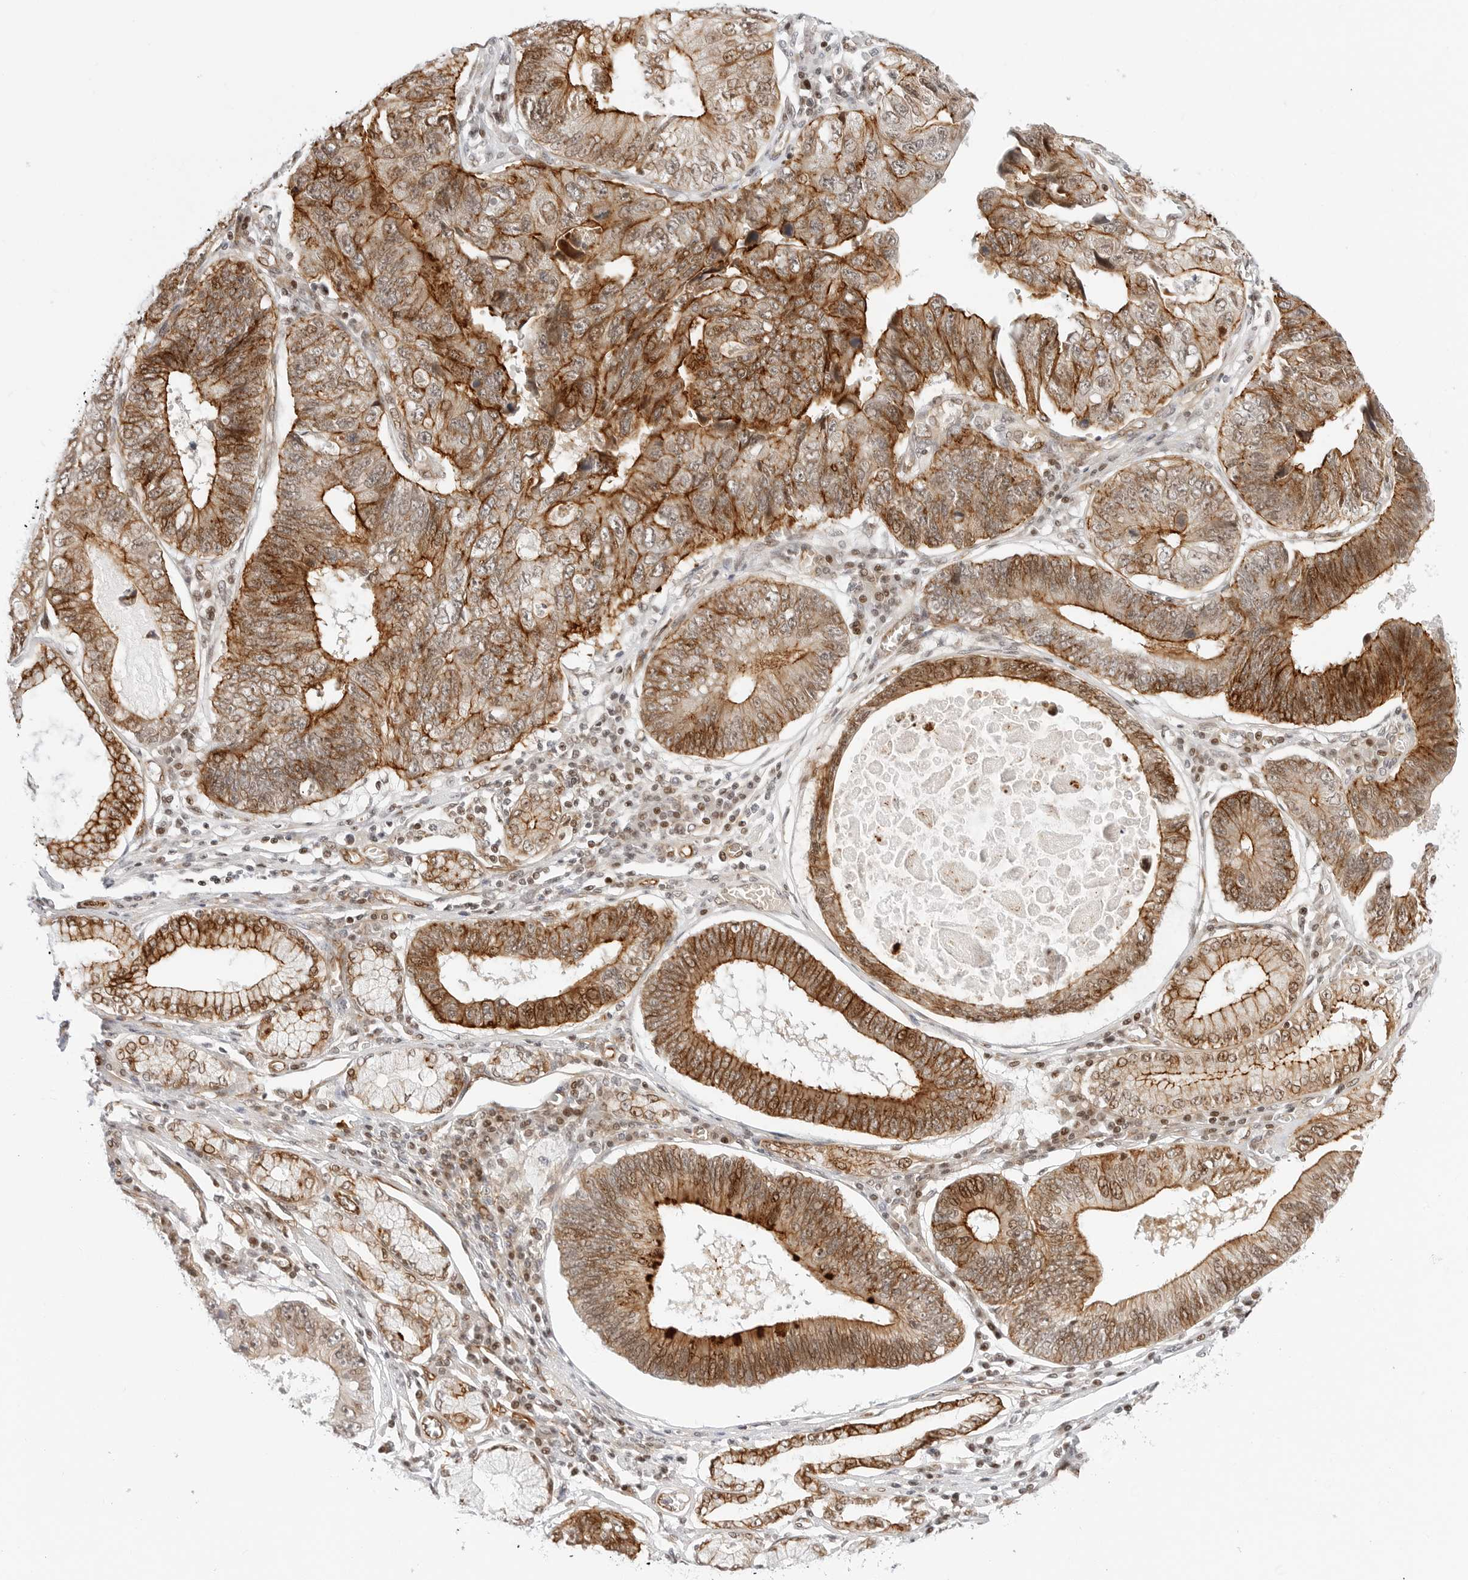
{"staining": {"intensity": "strong", "quantity": ">75%", "location": "cytoplasmic/membranous"}, "tissue": "stomach cancer", "cell_type": "Tumor cells", "image_type": "cancer", "snomed": [{"axis": "morphology", "description": "Adenocarcinoma, NOS"}, {"axis": "topography", "description": "Stomach"}], "caption": "Stomach cancer was stained to show a protein in brown. There is high levels of strong cytoplasmic/membranous positivity in about >75% of tumor cells.", "gene": "ZNF613", "patient": {"sex": "male", "age": 59}}